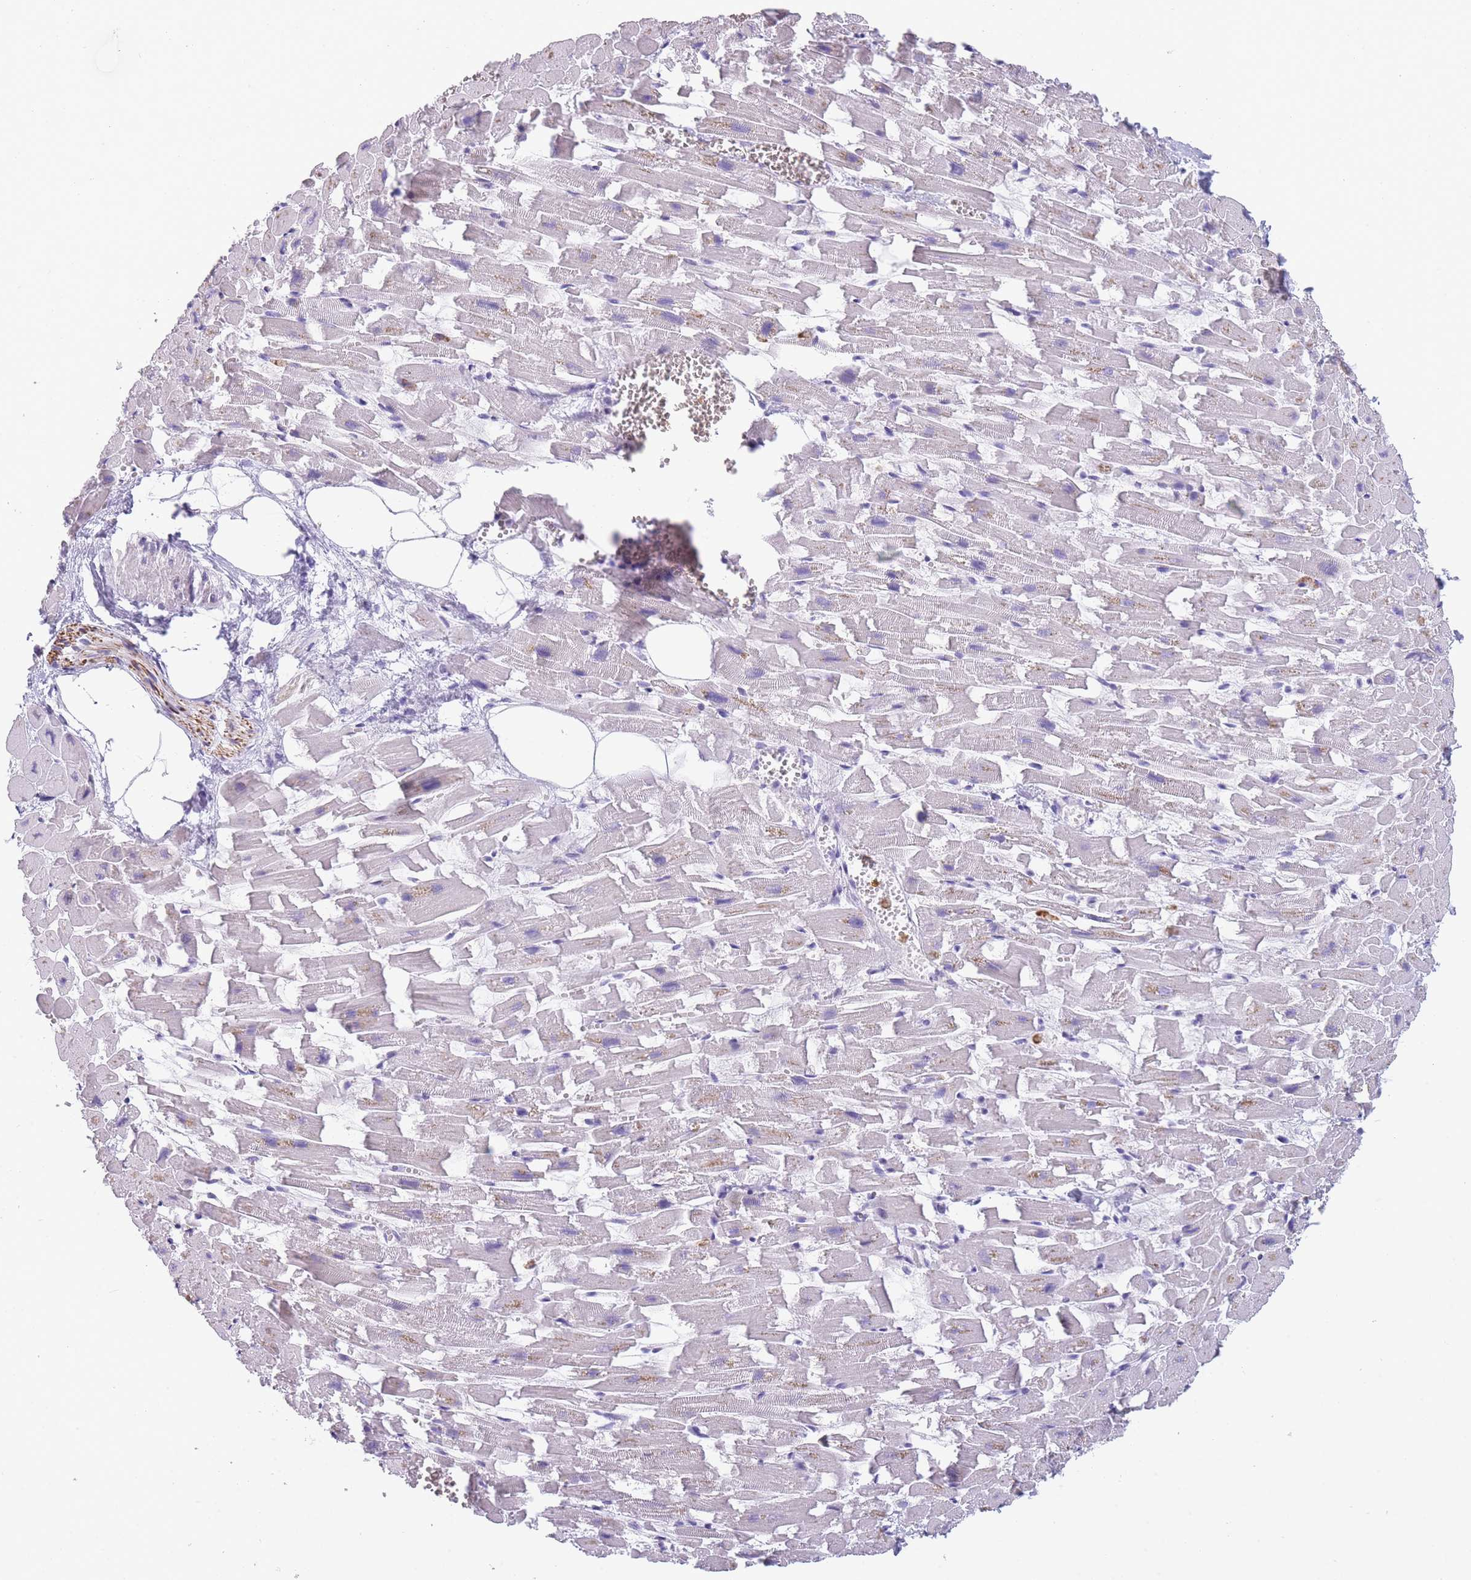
{"staining": {"intensity": "negative", "quantity": "none", "location": "none"}, "tissue": "heart muscle", "cell_type": "Cardiomyocytes", "image_type": "normal", "snomed": [{"axis": "morphology", "description": "Normal tissue, NOS"}, {"axis": "topography", "description": "Heart"}], "caption": "Cardiomyocytes show no significant protein expression in benign heart muscle. (DAB (3,3'-diaminobenzidine) IHC, high magnification).", "gene": "CR1L", "patient": {"sex": "female", "age": 64}}